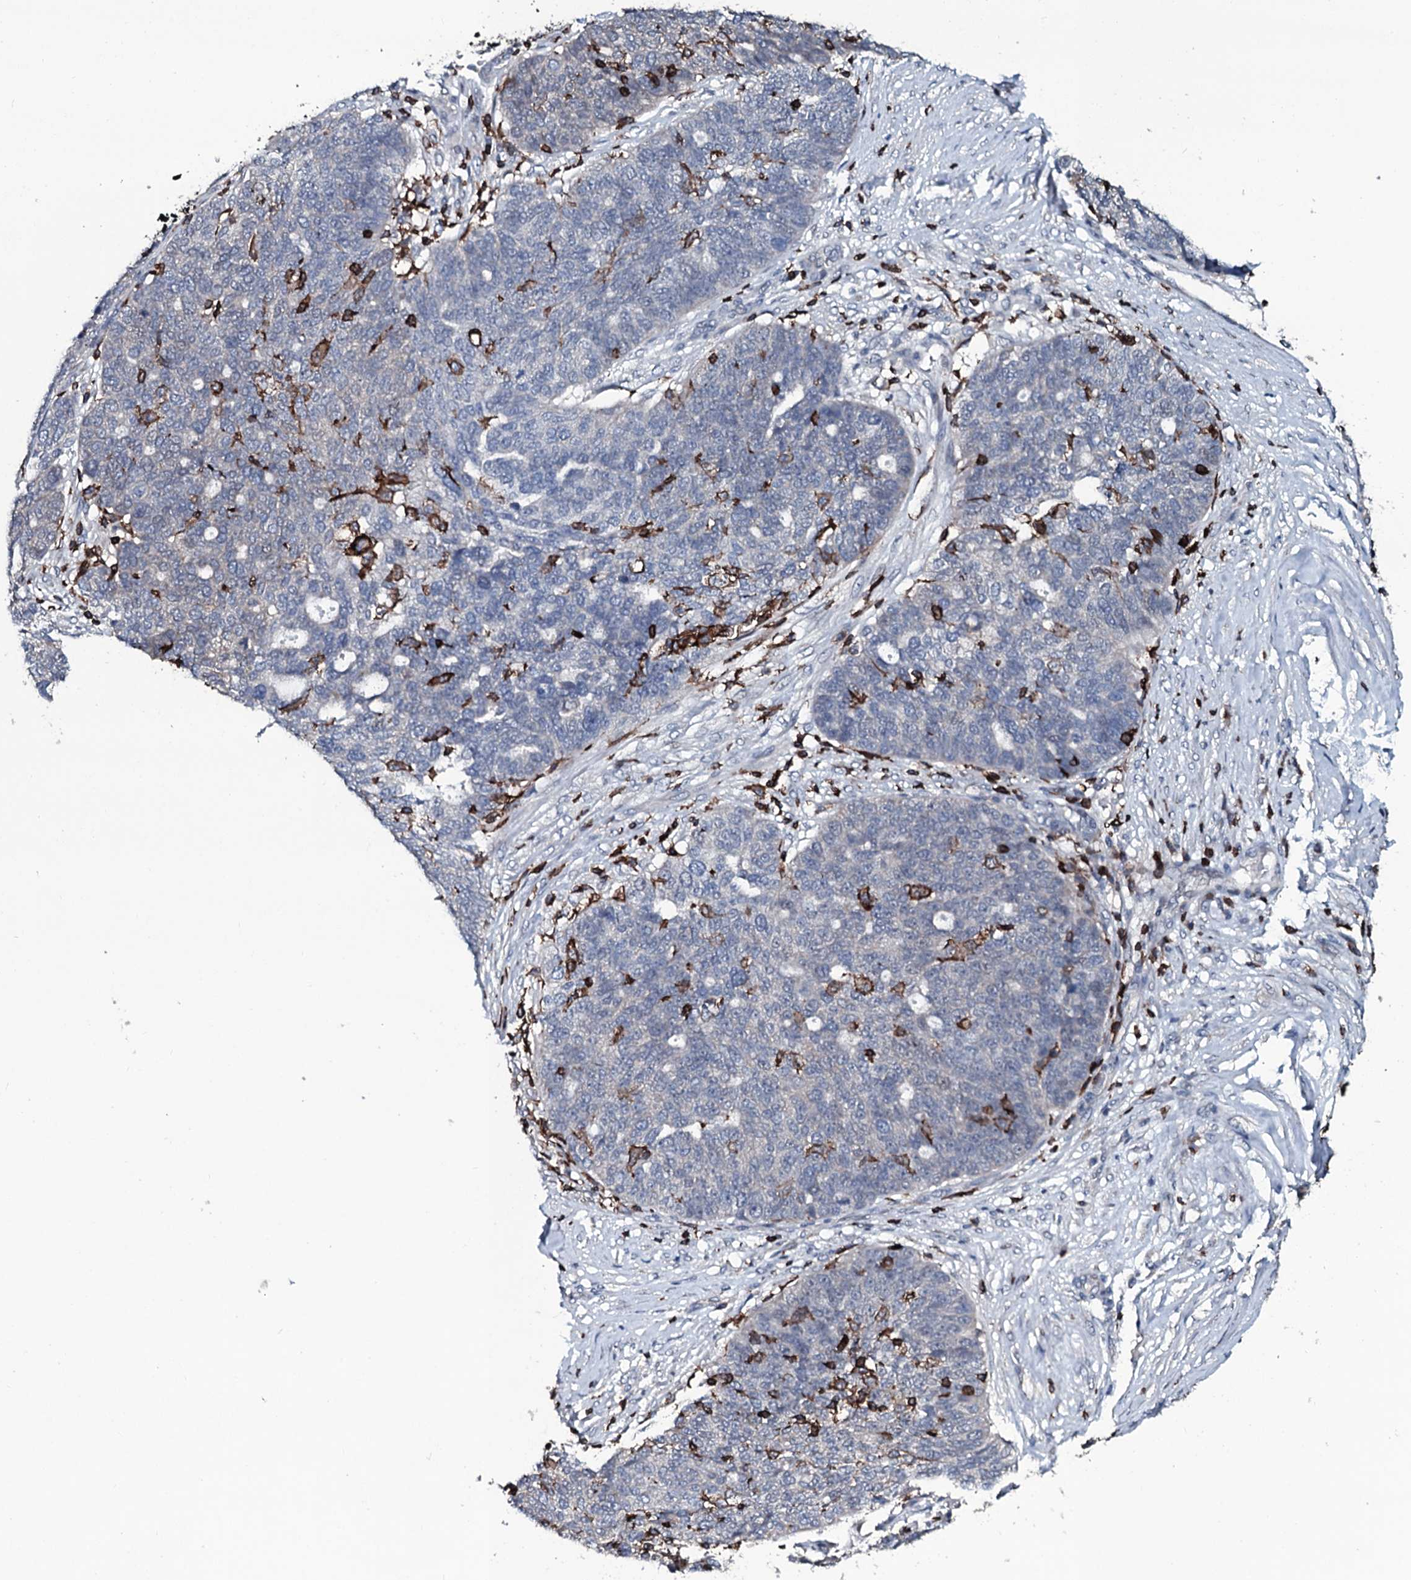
{"staining": {"intensity": "negative", "quantity": "none", "location": "none"}, "tissue": "ovarian cancer", "cell_type": "Tumor cells", "image_type": "cancer", "snomed": [{"axis": "morphology", "description": "Cystadenocarcinoma, serous, NOS"}, {"axis": "topography", "description": "Ovary"}], "caption": "The image demonstrates no significant expression in tumor cells of ovarian serous cystadenocarcinoma.", "gene": "OGFOD2", "patient": {"sex": "female", "age": 59}}